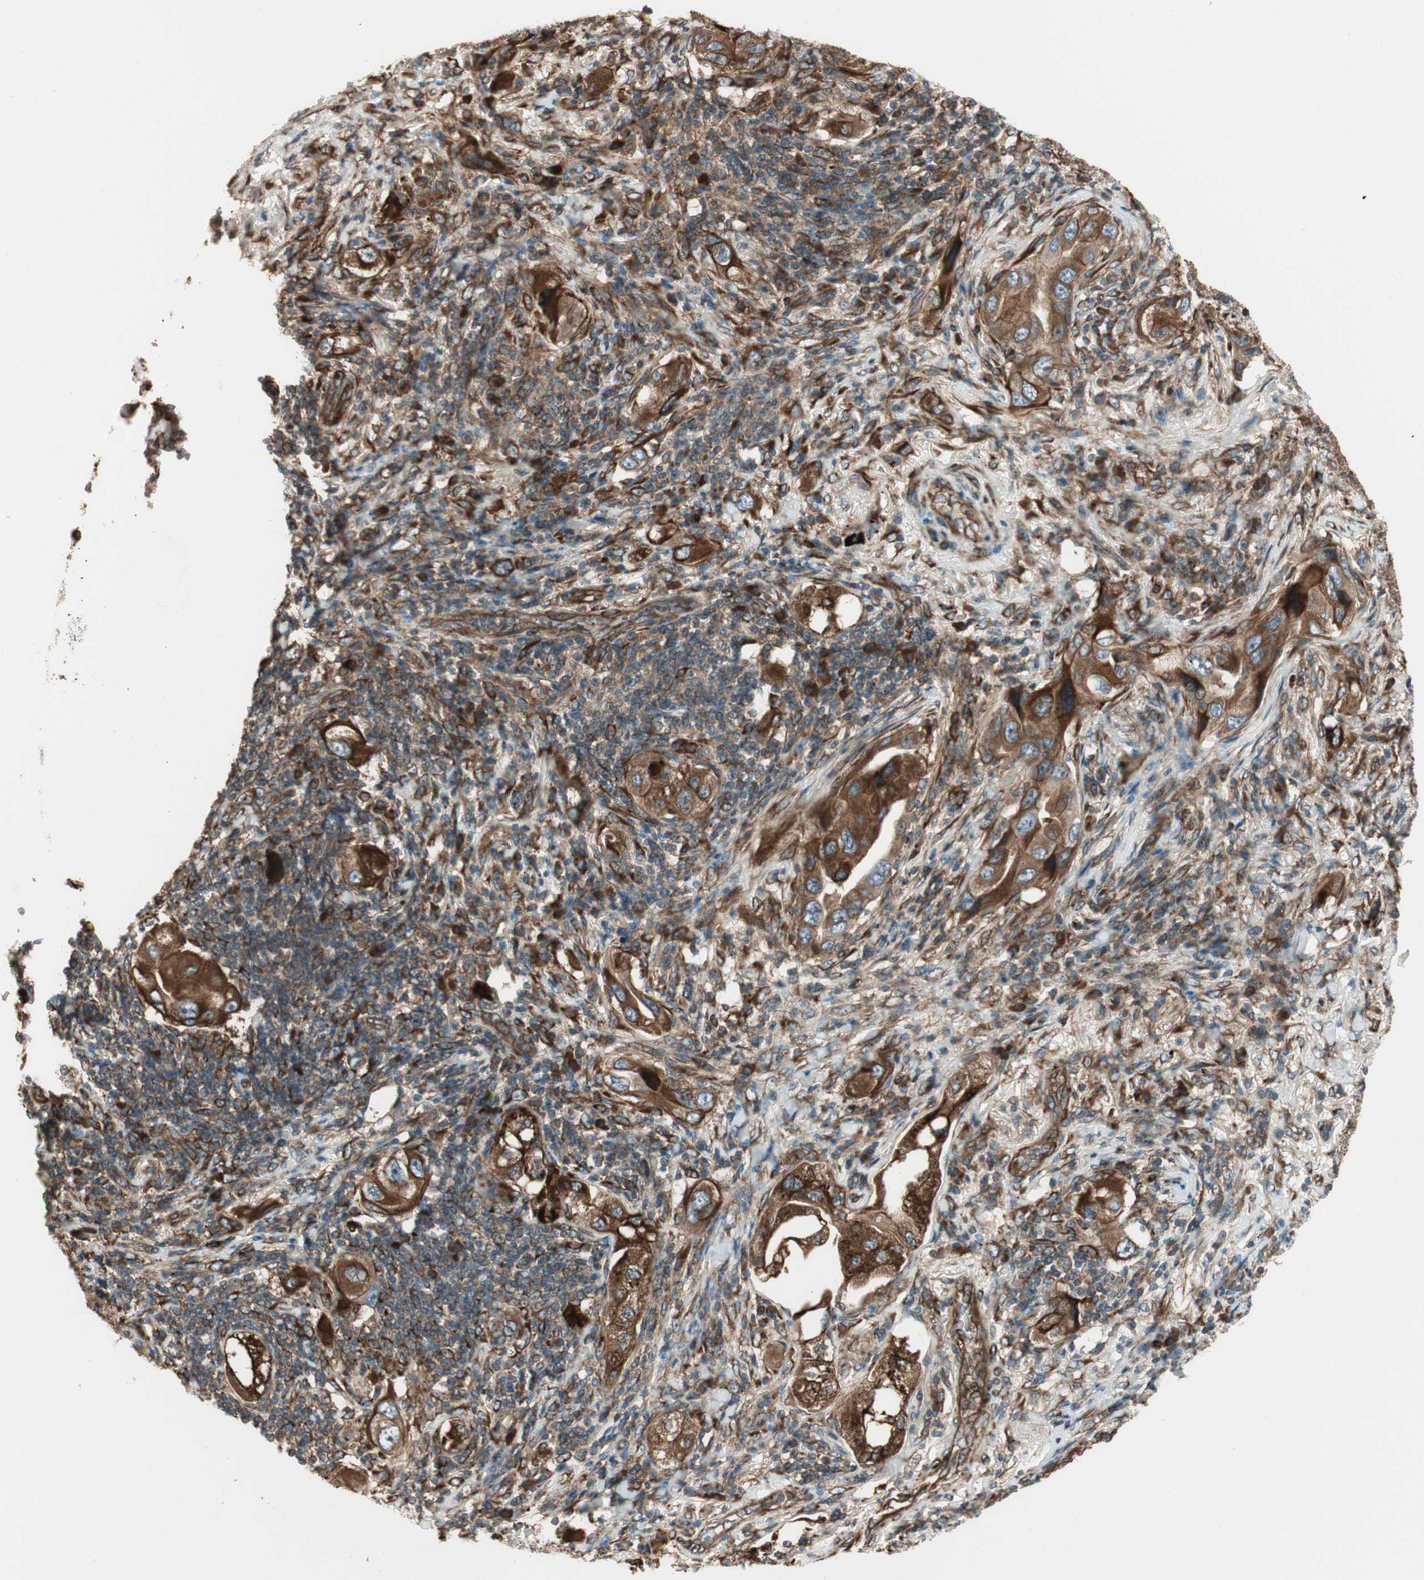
{"staining": {"intensity": "strong", "quantity": ">75%", "location": "cytoplasmic/membranous"}, "tissue": "lung cancer", "cell_type": "Tumor cells", "image_type": "cancer", "snomed": [{"axis": "morphology", "description": "Adenocarcinoma, NOS"}, {"axis": "topography", "description": "Lung"}], "caption": "Tumor cells demonstrate high levels of strong cytoplasmic/membranous expression in approximately >75% of cells in lung adenocarcinoma.", "gene": "PRKG1", "patient": {"sex": "female", "age": 65}}